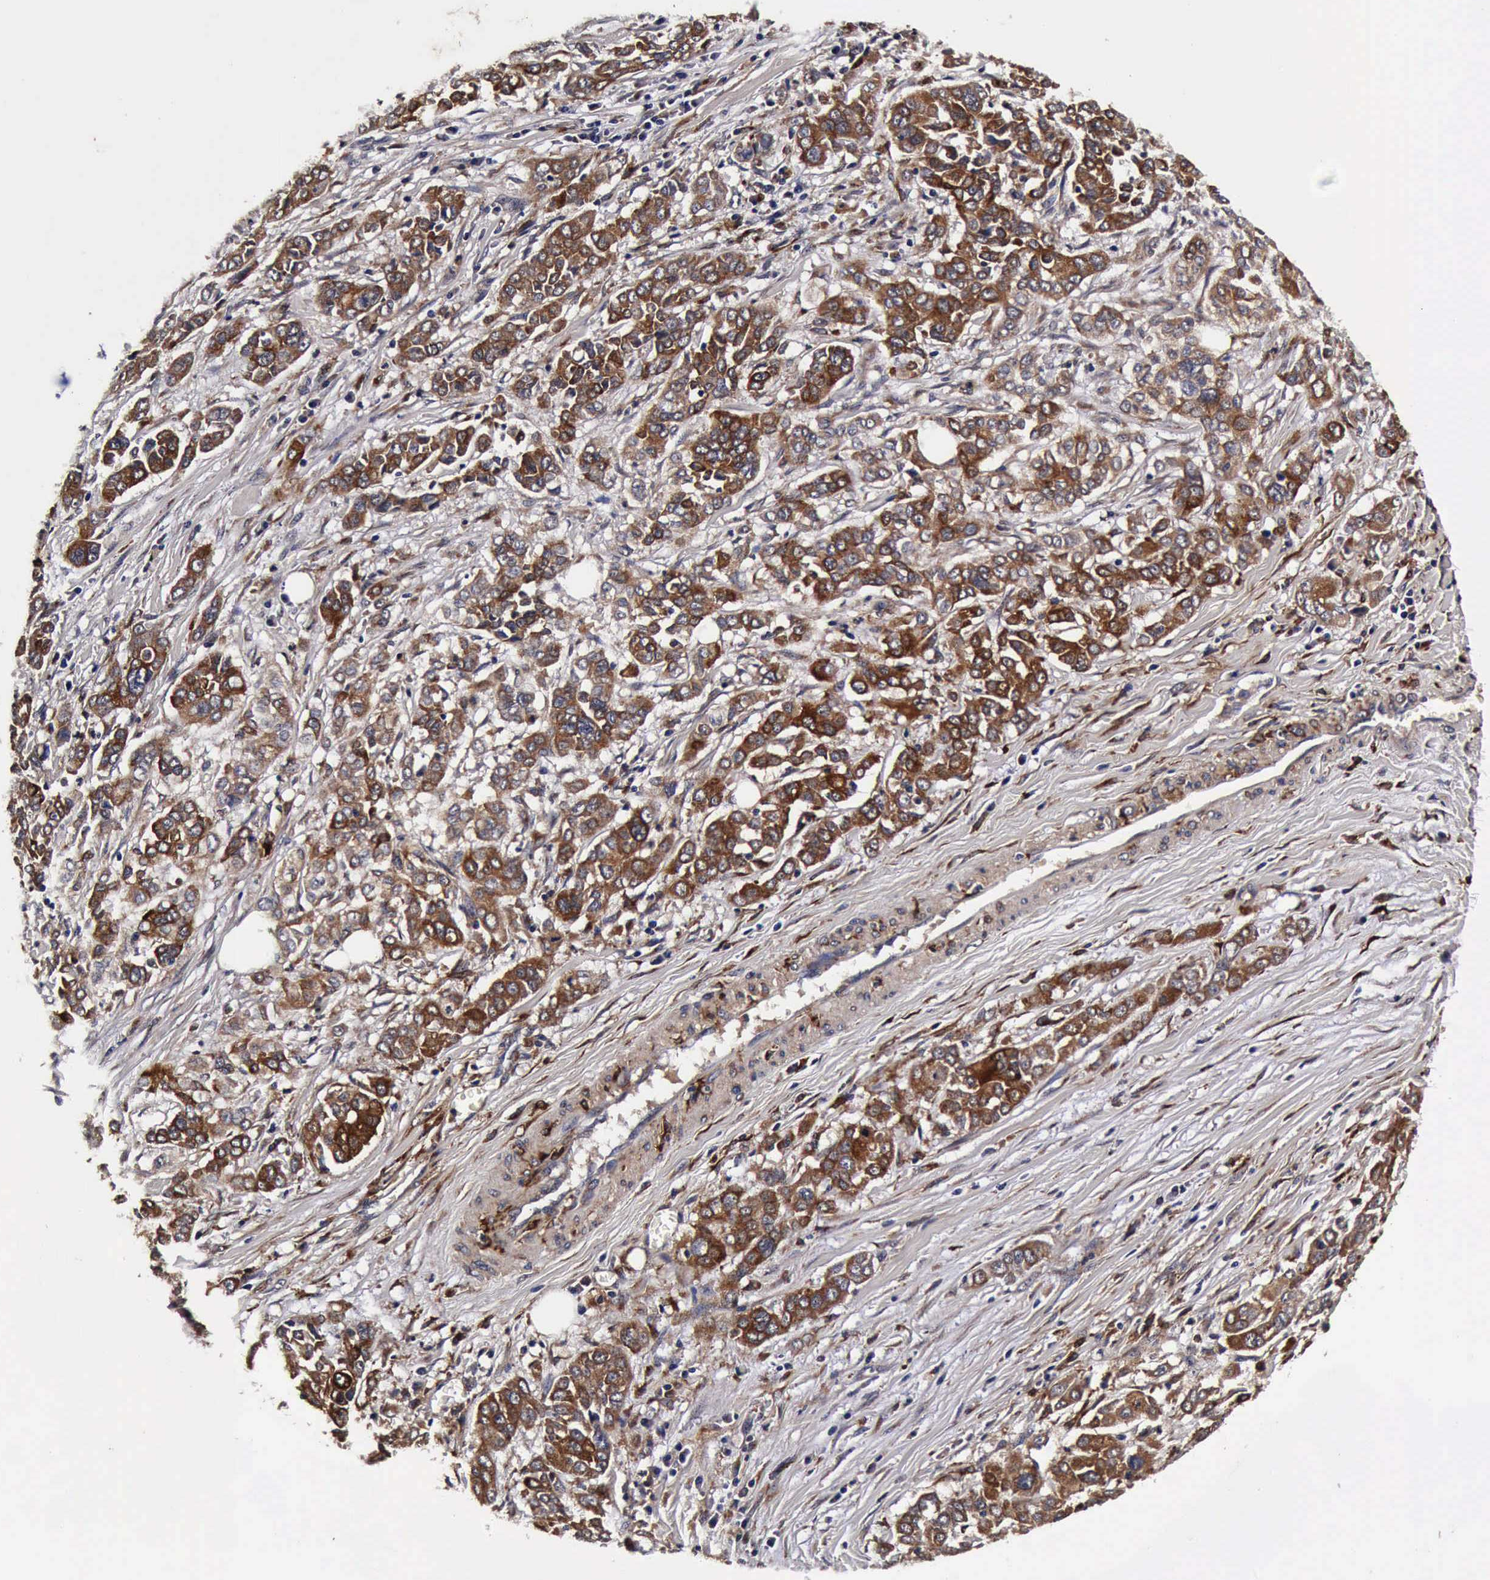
{"staining": {"intensity": "moderate", "quantity": ">75%", "location": "cytoplasmic/membranous"}, "tissue": "pancreatic cancer", "cell_type": "Tumor cells", "image_type": "cancer", "snomed": [{"axis": "morphology", "description": "Adenocarcinoma, NOS"}, {"axis": "topography", "description": "Pancreas"}], "caption": "Human pancreatic adenocarcinoma stained with a protein marker reveals moderate staining in tumor cells.", "gene": "CST3", "patient": {"sex": "female", "age": 52}}